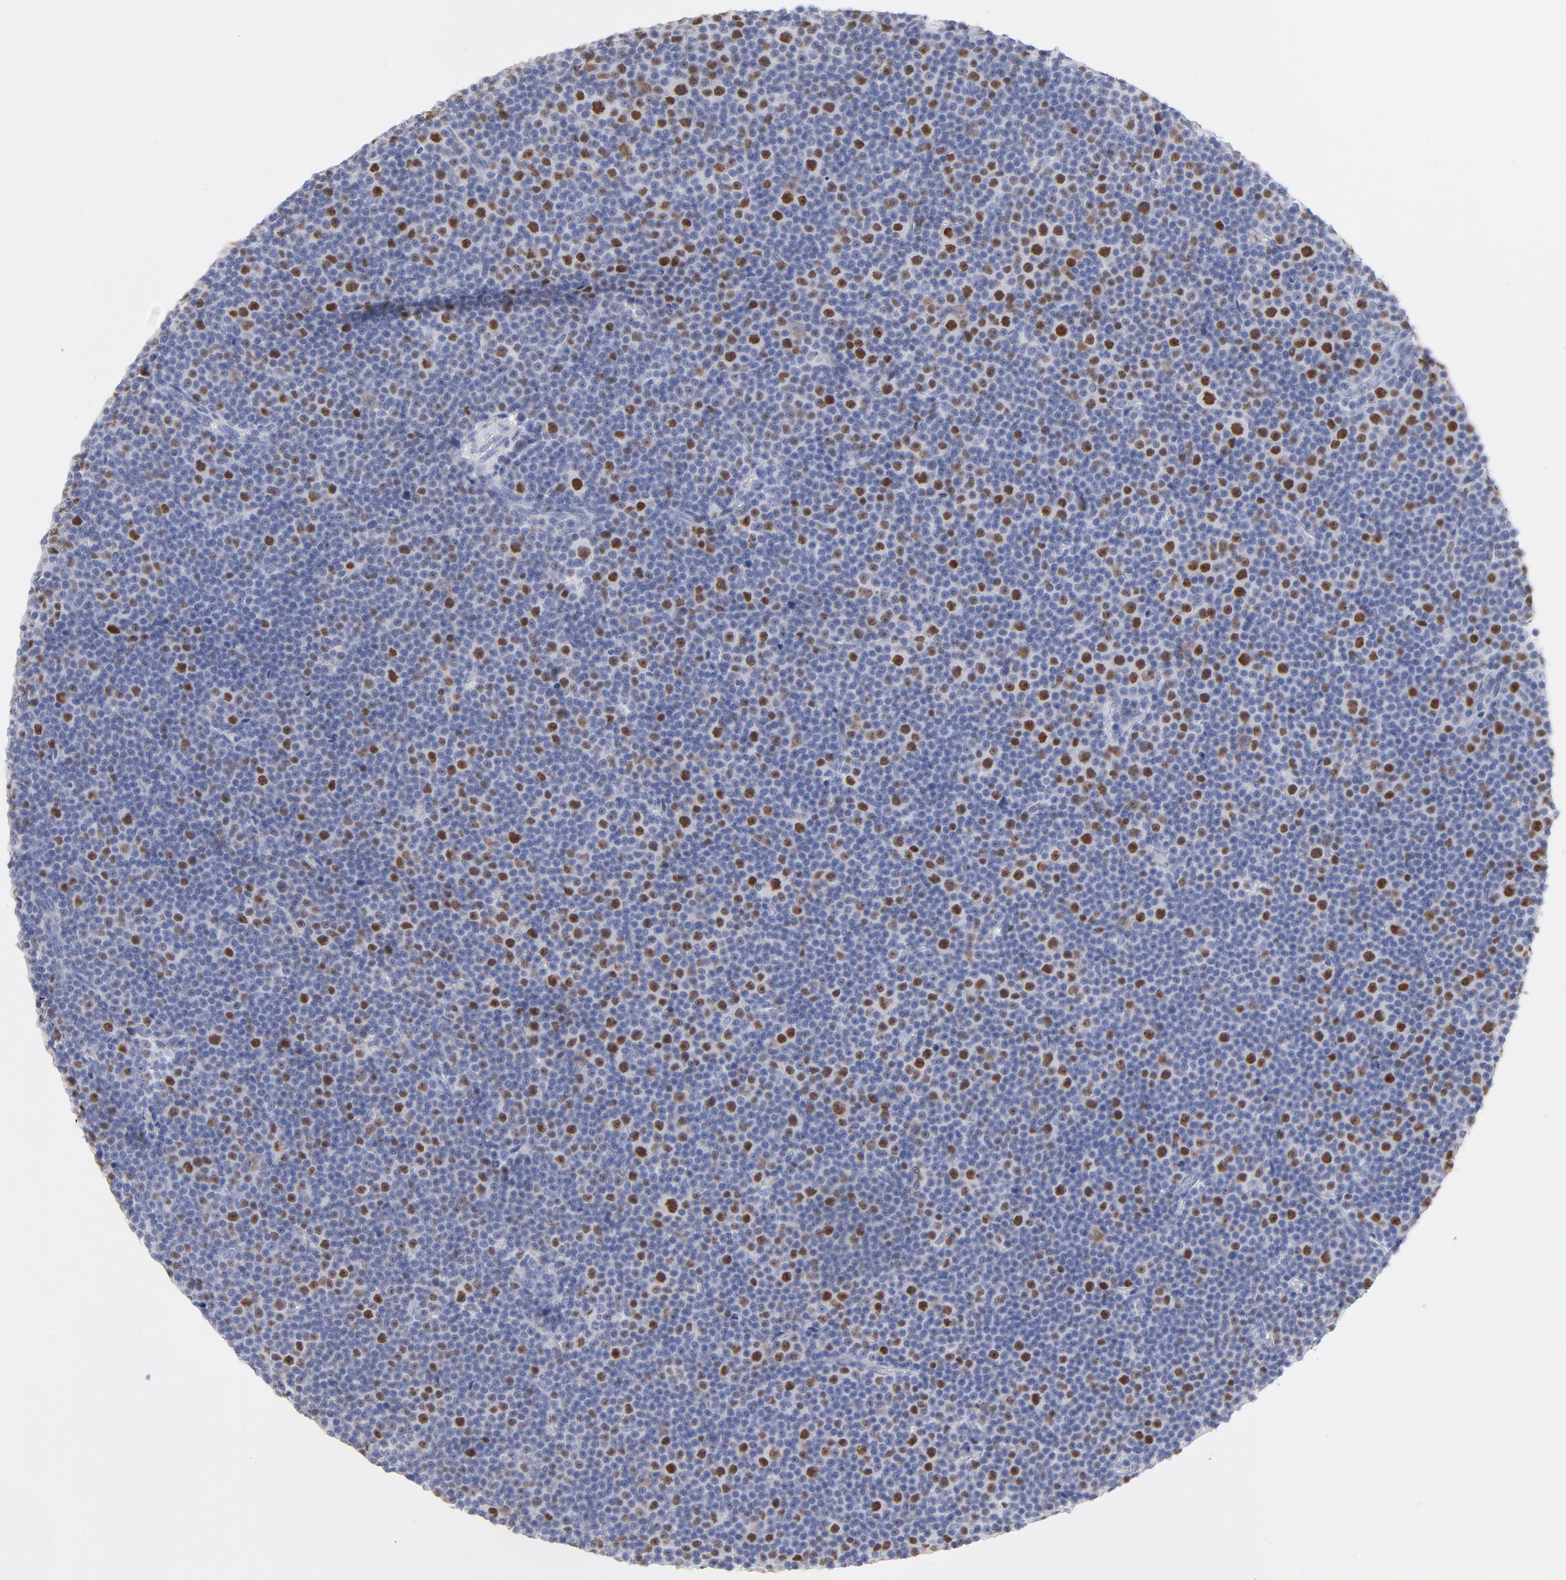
{"staining": {"intensity": "strong", "quantity": "<25%", "location": "nuclear"}, "tissue": "lymphoma", "cell_type": "Tumor cells", "image_type": "cancer", "snomed": [{"axis": "morphology", "description": "Malignant lymphoma, non-Hodgkin's type, Low grade"}, {"axis": "topography", "description": "Lymph node"}], "caption": "Immunohistochemical staining of malignant lymphoma, non-Hodgkin's type (low-grade) shows strong nuclear protein expression in approximately <25% of tumor cells. The staining was performed using DAB (3,3'-diaminobenzidine) to visualize the protein expression in brown, while the nuclei were stained in blue with hematoxylin (Magnification: 20x).", "gene": "MCM7", "patient": {"sex": "female", "age": 67}}